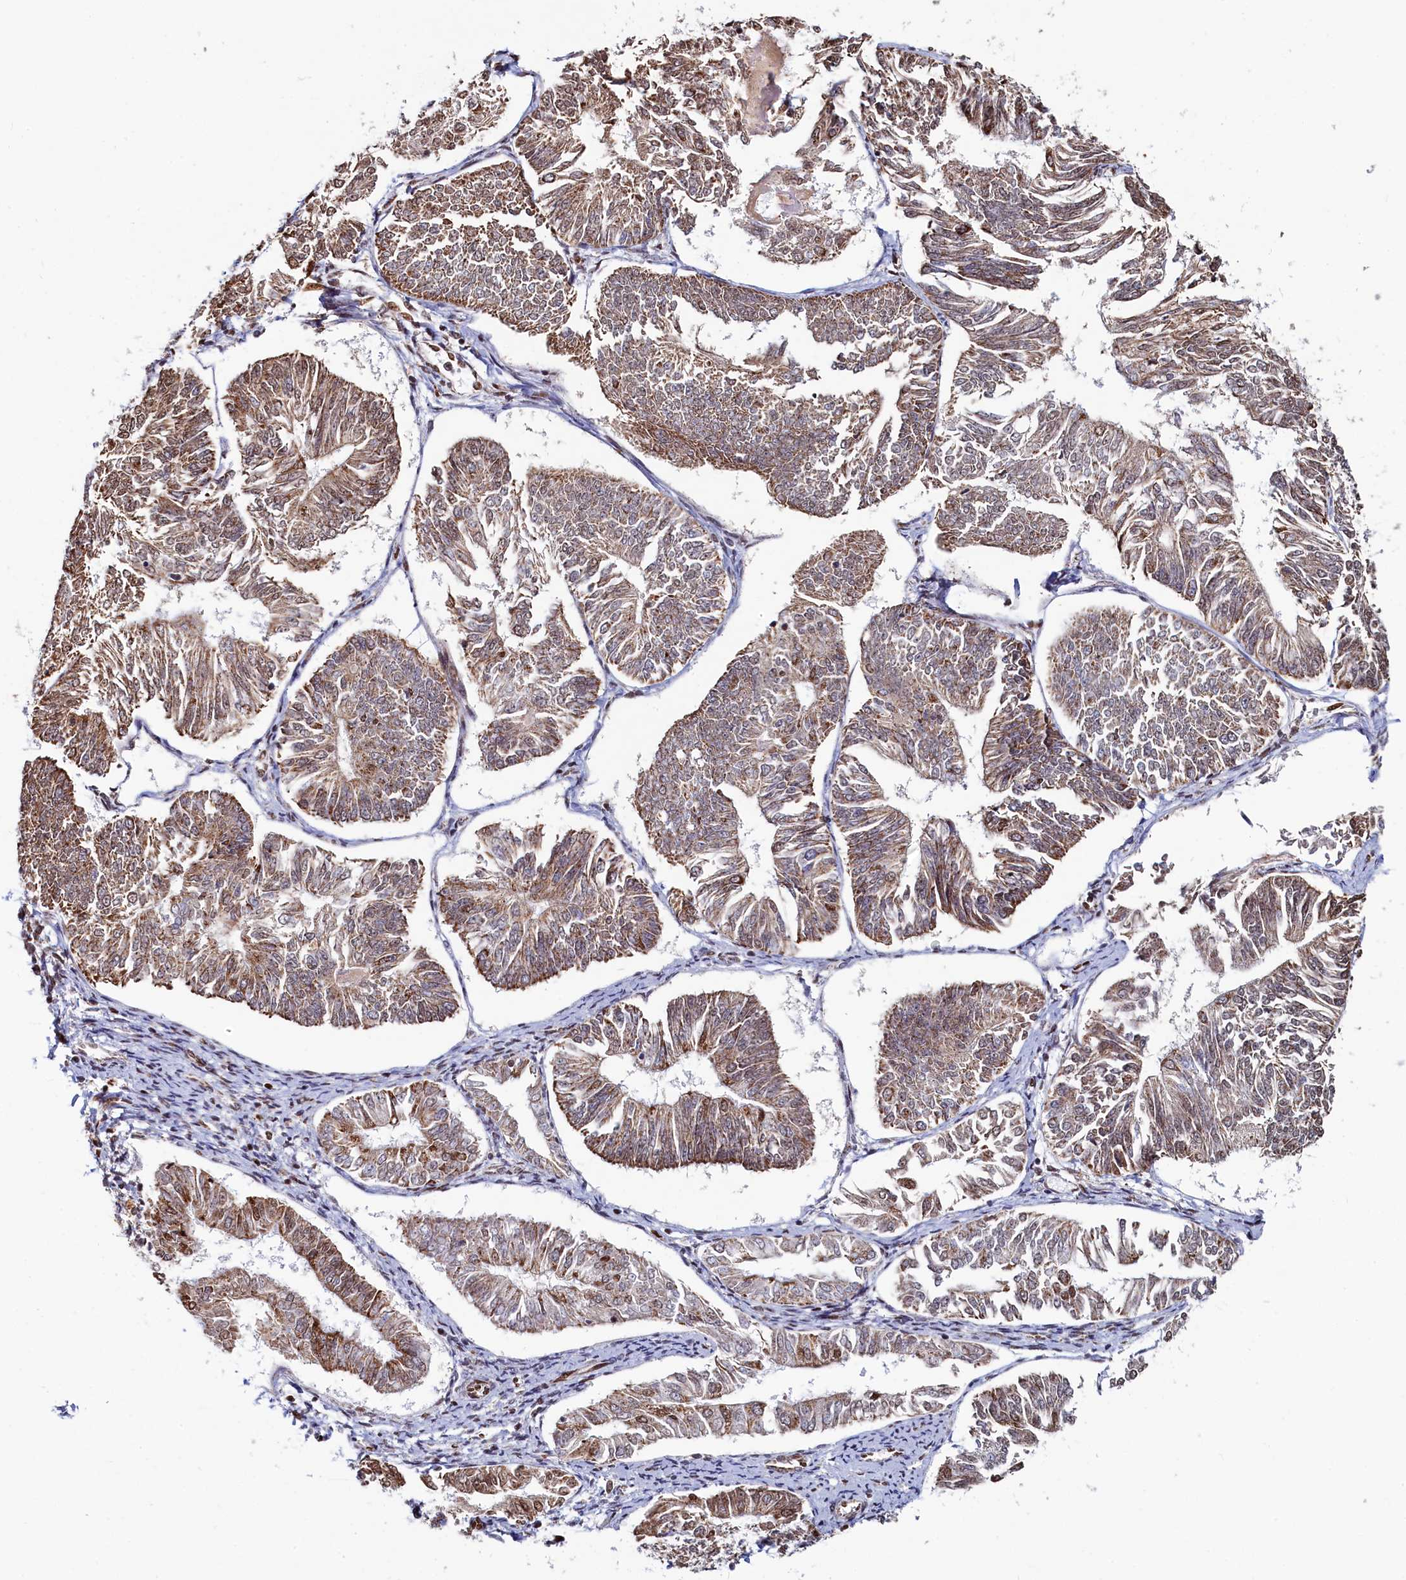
{"staining": {"intensity": "moderate", "quantity": ">75%", "location": "cytoplasmic/membranous"}, "tissue": "endometrial cancer", "cell_type": "Tumor cells", "image_type": "cancer", "snomed": [{"axis": "morphology", "description": "Adenocarcinoma, NOS"}, {"axis": "topography", "description": "Endometrium"}], "caption": "Human endometrial cancer stained for a protein (brown) shows moderate cytoplasmic/membranous positive positivity in about >75% of tumor cells.", "gene": "HDGFL3", "patient": {"sex": "female", "age": 58}}